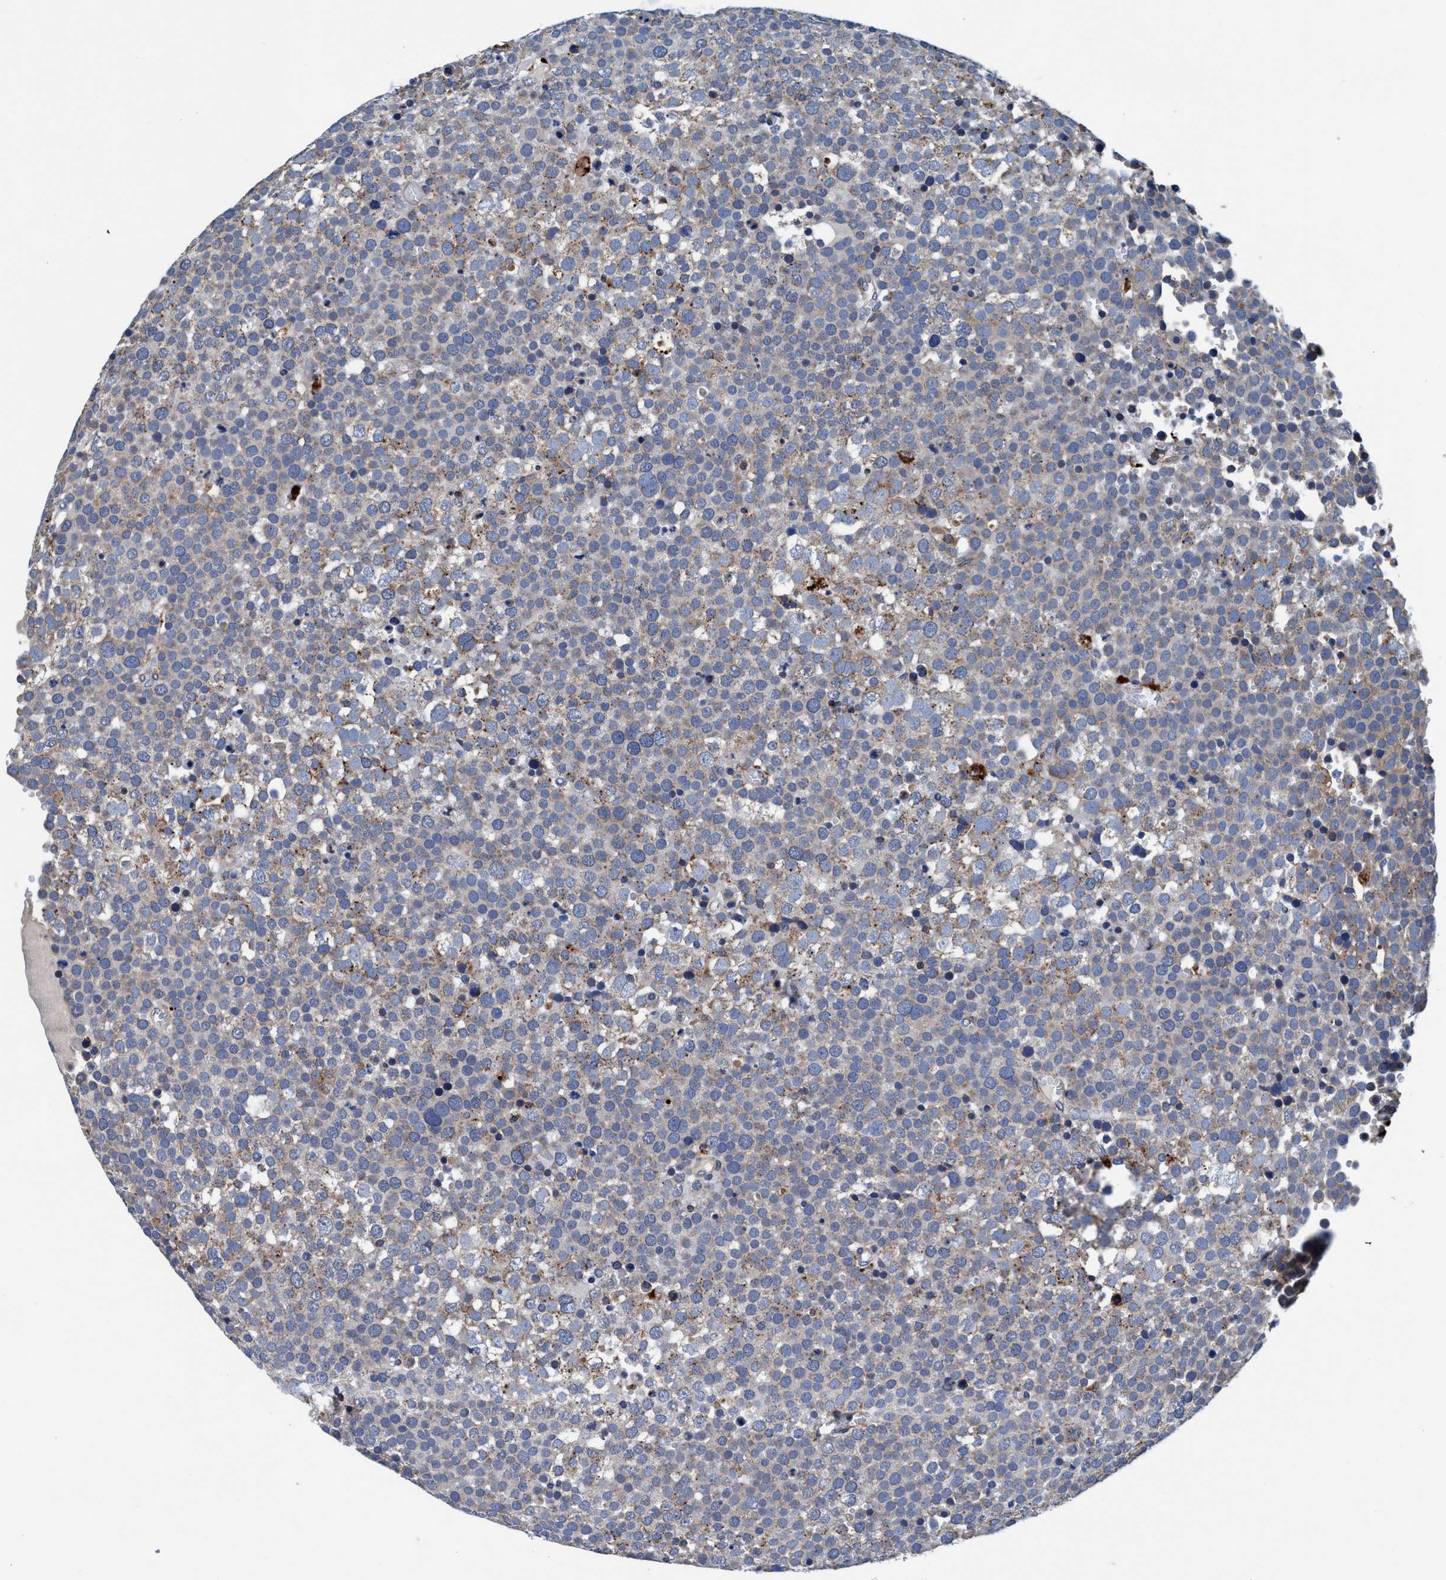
{"staining": {"intensity": "weak", "quantity": "<25%", "location": "cytoplasmic/membranous"}, "tissue": "testis cancer", "cell_type": "Tumor cells", "image_type": "cancer", "snomed": [{"axis": "morphology", "description": "Seminoma, NOS"}, {"axis": "topography", "description": "Testis"}], "caption": "The histopathology image displays no significant staining in tumor cells of testis cancer (seminoma).", "gene": "ENDOG", "patient": {"sex": "male", "age": 71}}